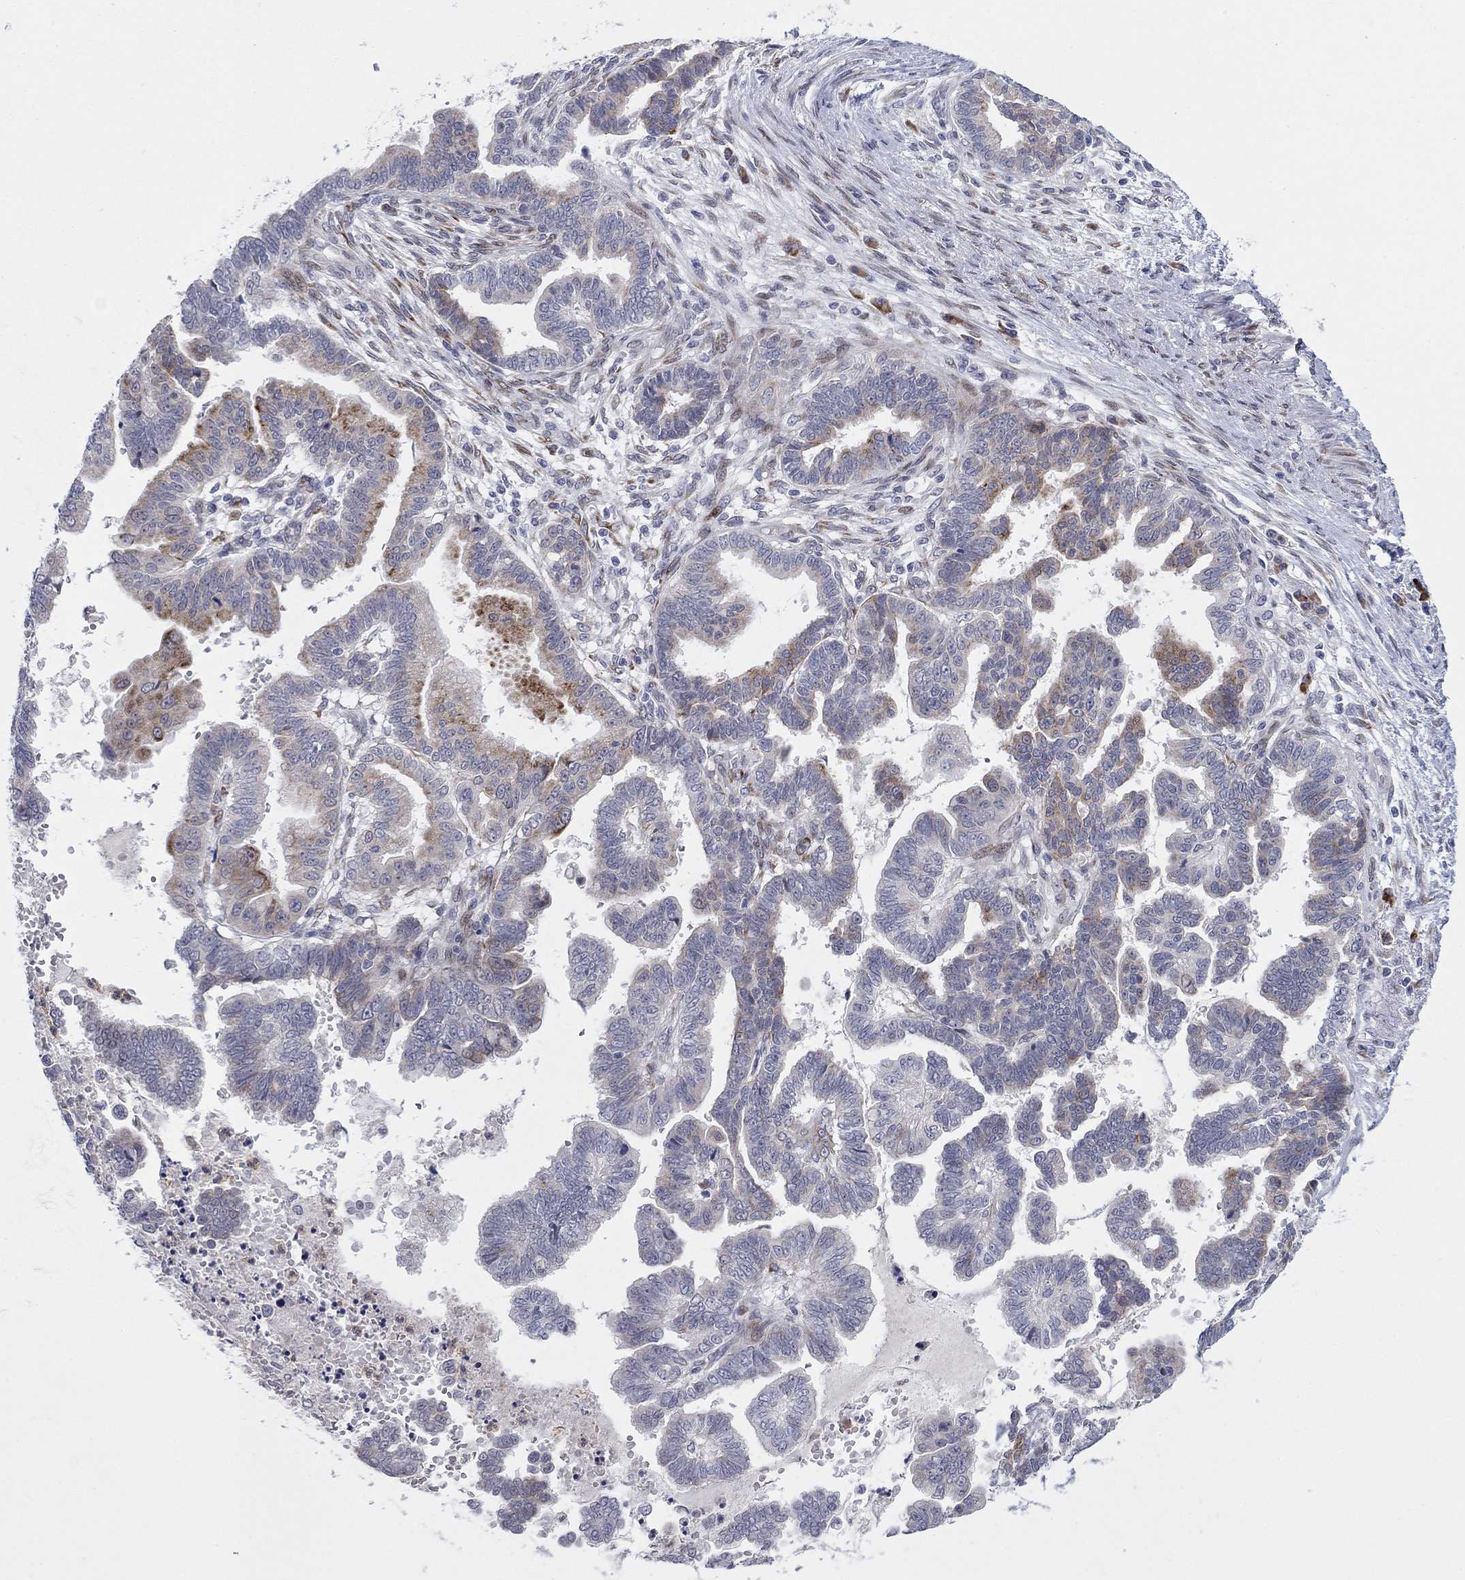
{"staining": {"intensity": "moderate", "quantity": "<25%", "location": "cytoplasmic/membranous"}, "tissue": "stomach cancer", "cell_type": "Tumor cells", "image_type": "cancer", "snomed": [{"axis": "morphology", "description": "Adenocarcinoma, NOS"}, {"axis": "topography", "description": "Stomach"}], "caption": "Immunohistochemical staining of stomach adenocarcinoma displays low levels of moderate cytoplasmic/membranous expression in about <25% of tumor cells.", "gene": "TTC21B", "patient": {"sex": "male", "age": 83}}